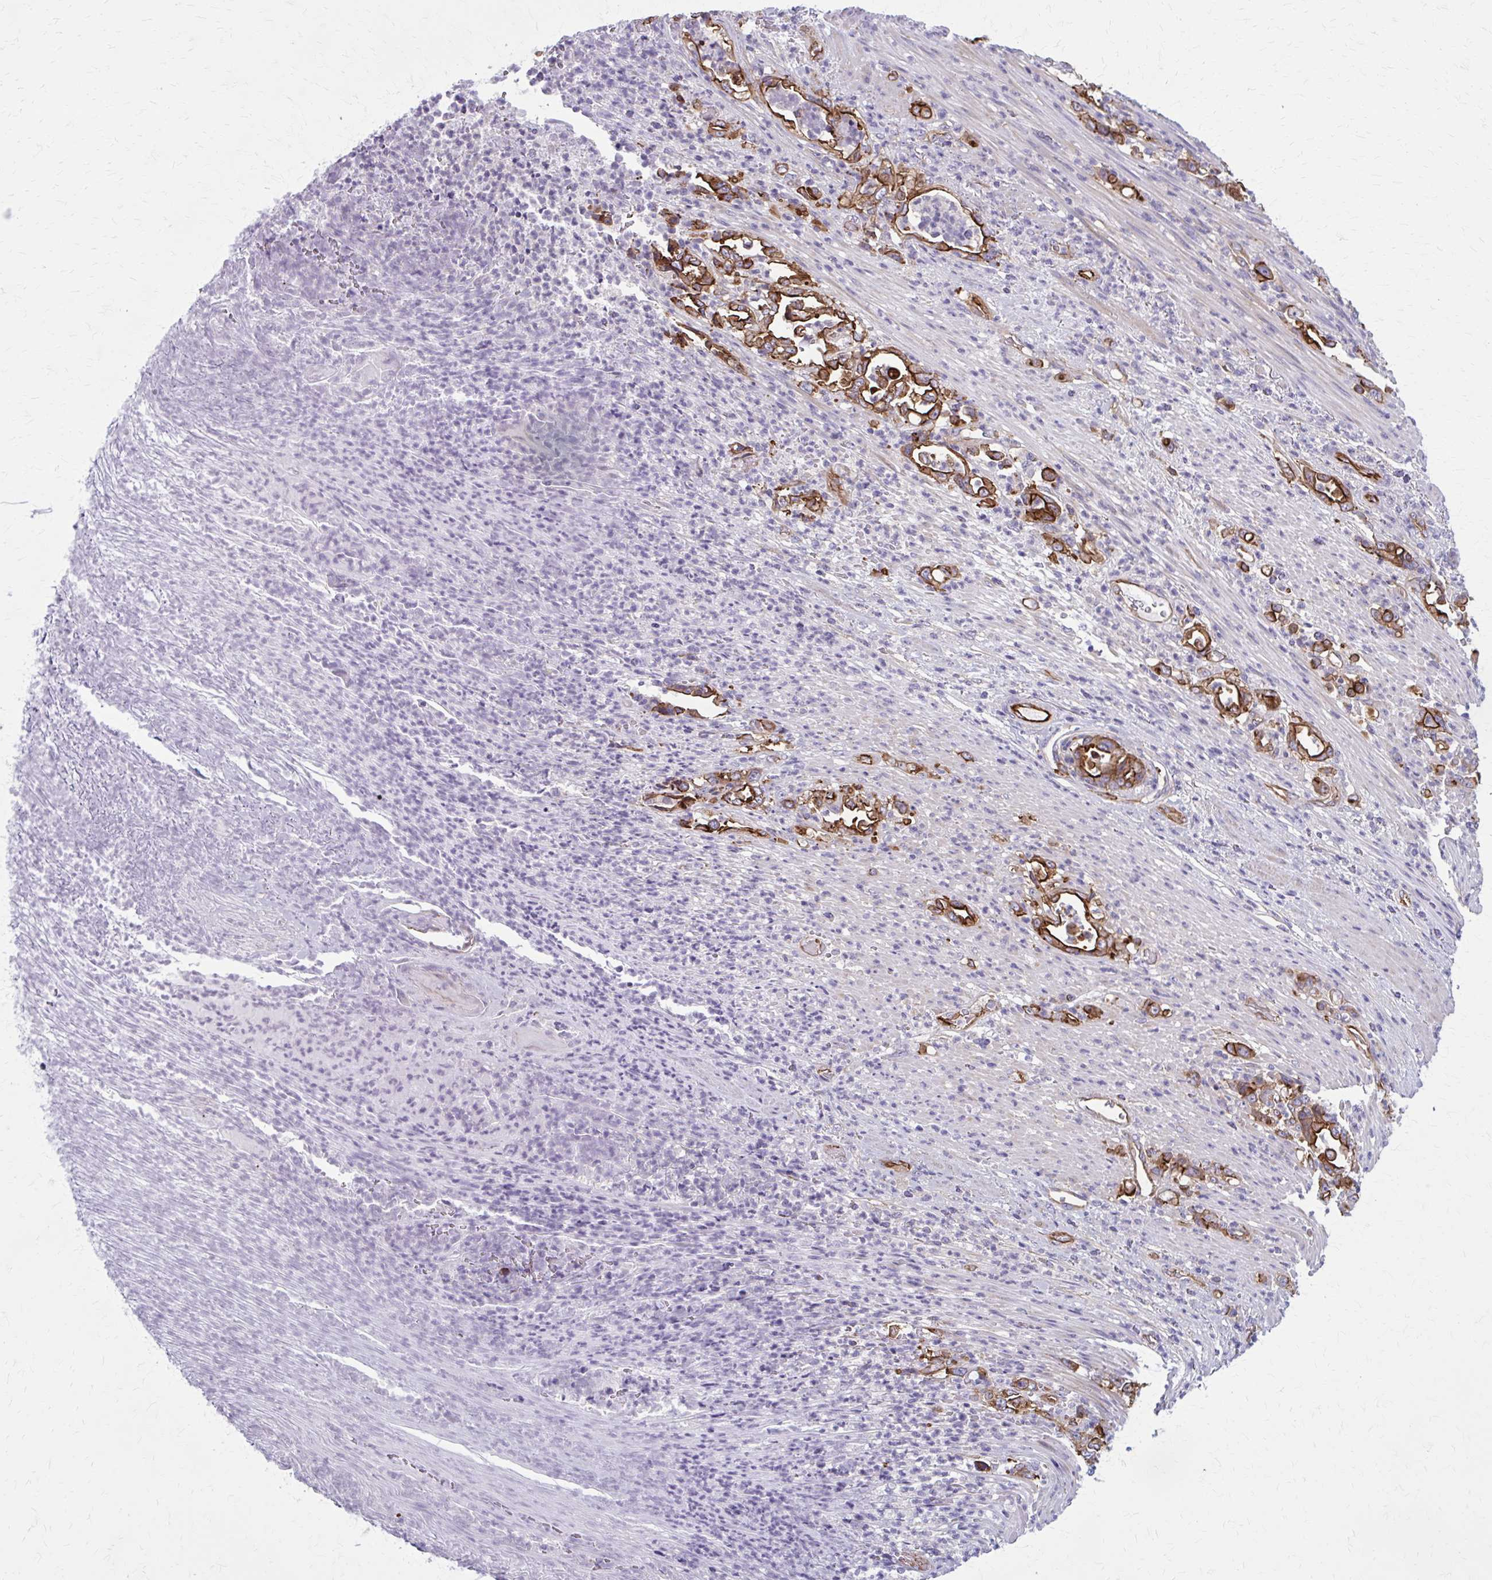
{"staining": {"intensity": "strong", "quantity": ">75%", "location": "cytoplasmic/membranous"}, "tissue": "stomach cancer", "cell_type": "Tumor cells", "image_type": "cancer", "snomed": [{"axis": "morphology", "description": "Normal tissue, NOS"}, {"axis": "morphology", "description": "Adenocarcinoma, NOS"}, {"axis": "topography", "description": "Stomach"}], "caption": "Protein staining by IHC demonstrates strong cytoplasmic/membranous positivity in approximately >75% of tumor cells in stomach adenocarcinoma. (Stains: DAB in brown, nuclei in blue, Microscopy: brightfield microscopy at high magnification).", "gene": "ZDHHC7", "patient": {"sex": "female", "age": 79}}